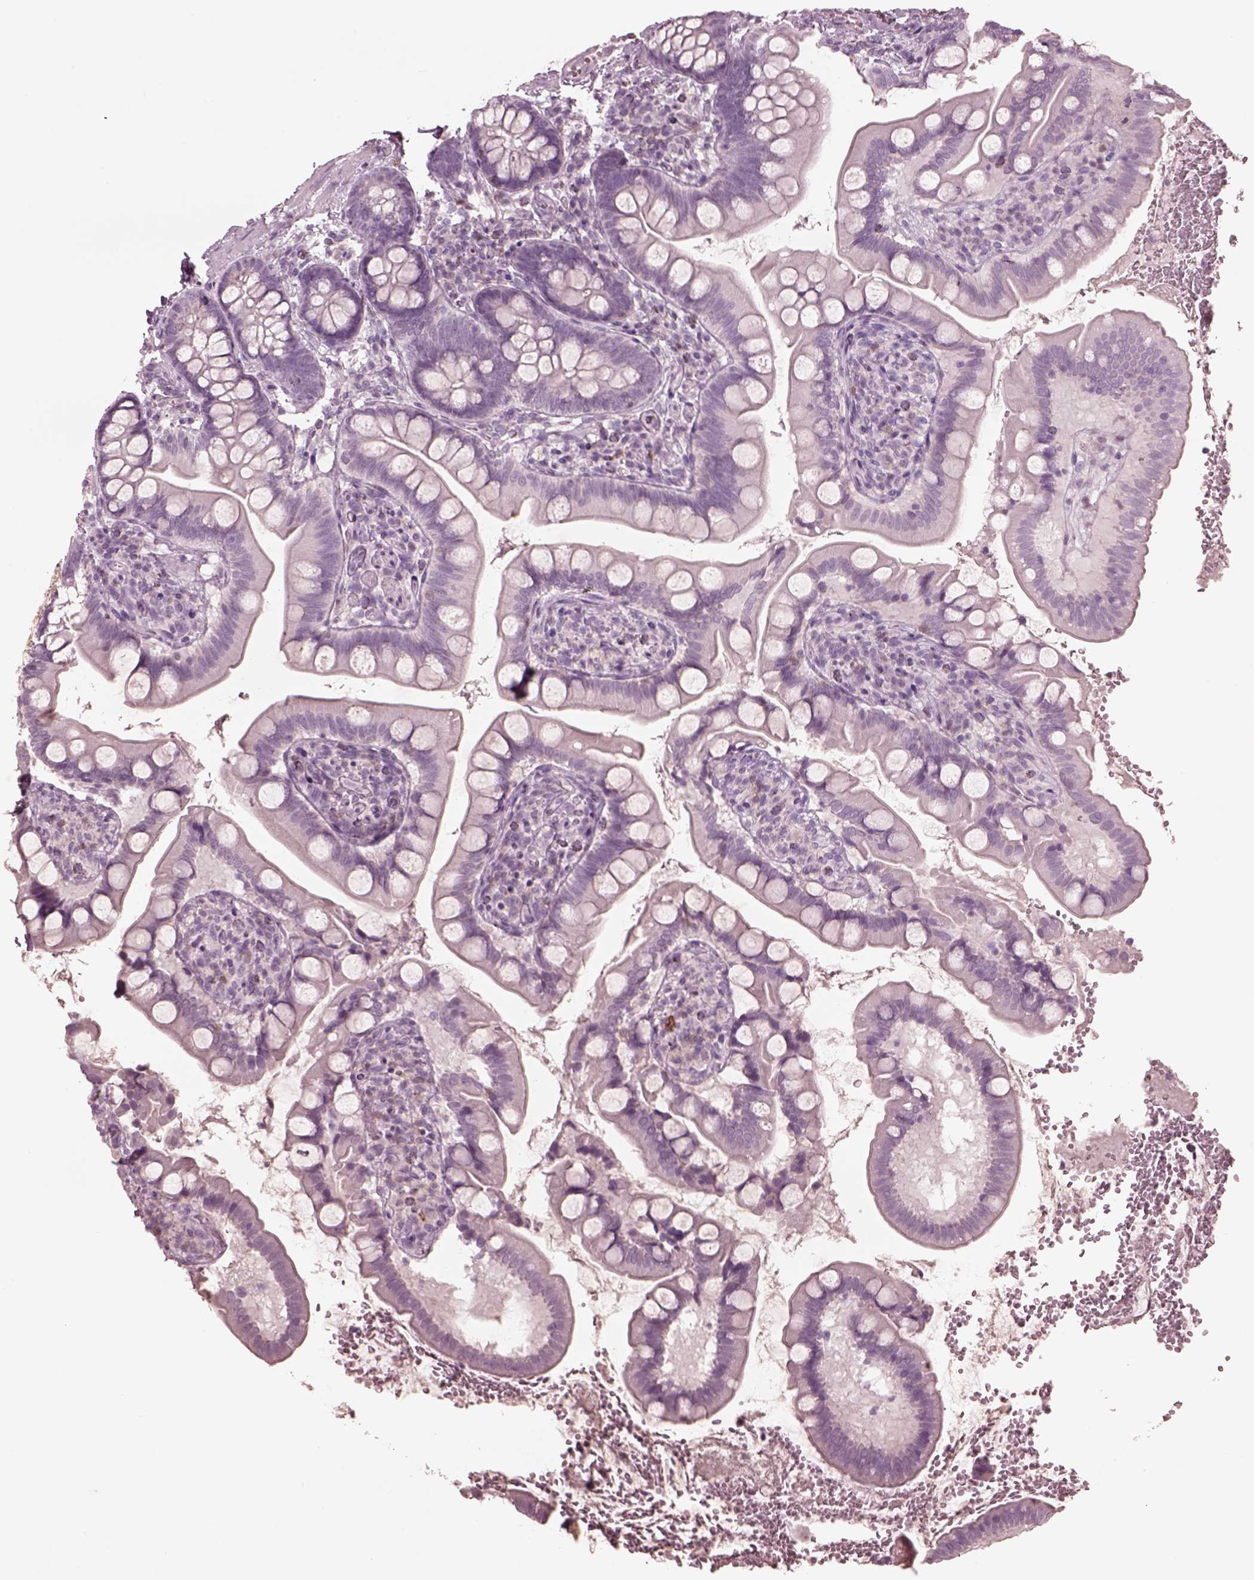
{"staining": {"intensity": "negative", "quantity": "none", "location": "none"}, "tissue": "small intestine", "cell_type": "Glandular cells", "image_type": "normal", "snomed": [{"axis": "morphology", "description": "Normal tissue, NOS"}, {"axis": "topography", "description": "Small intestine"}], "caption": "This is a photomicrograph of IHC staining of benign small intestine, which shows no expression in glandular cells. The staining was performed using DAB (3,3'-diaminobenzidine) to visualize the protein expression in brown, while the nuclei were stained in blue with hematoxylin (Magnification: 20x).", "gene": "PDCD1", "patient": {"sex": "female", "age": 56}}